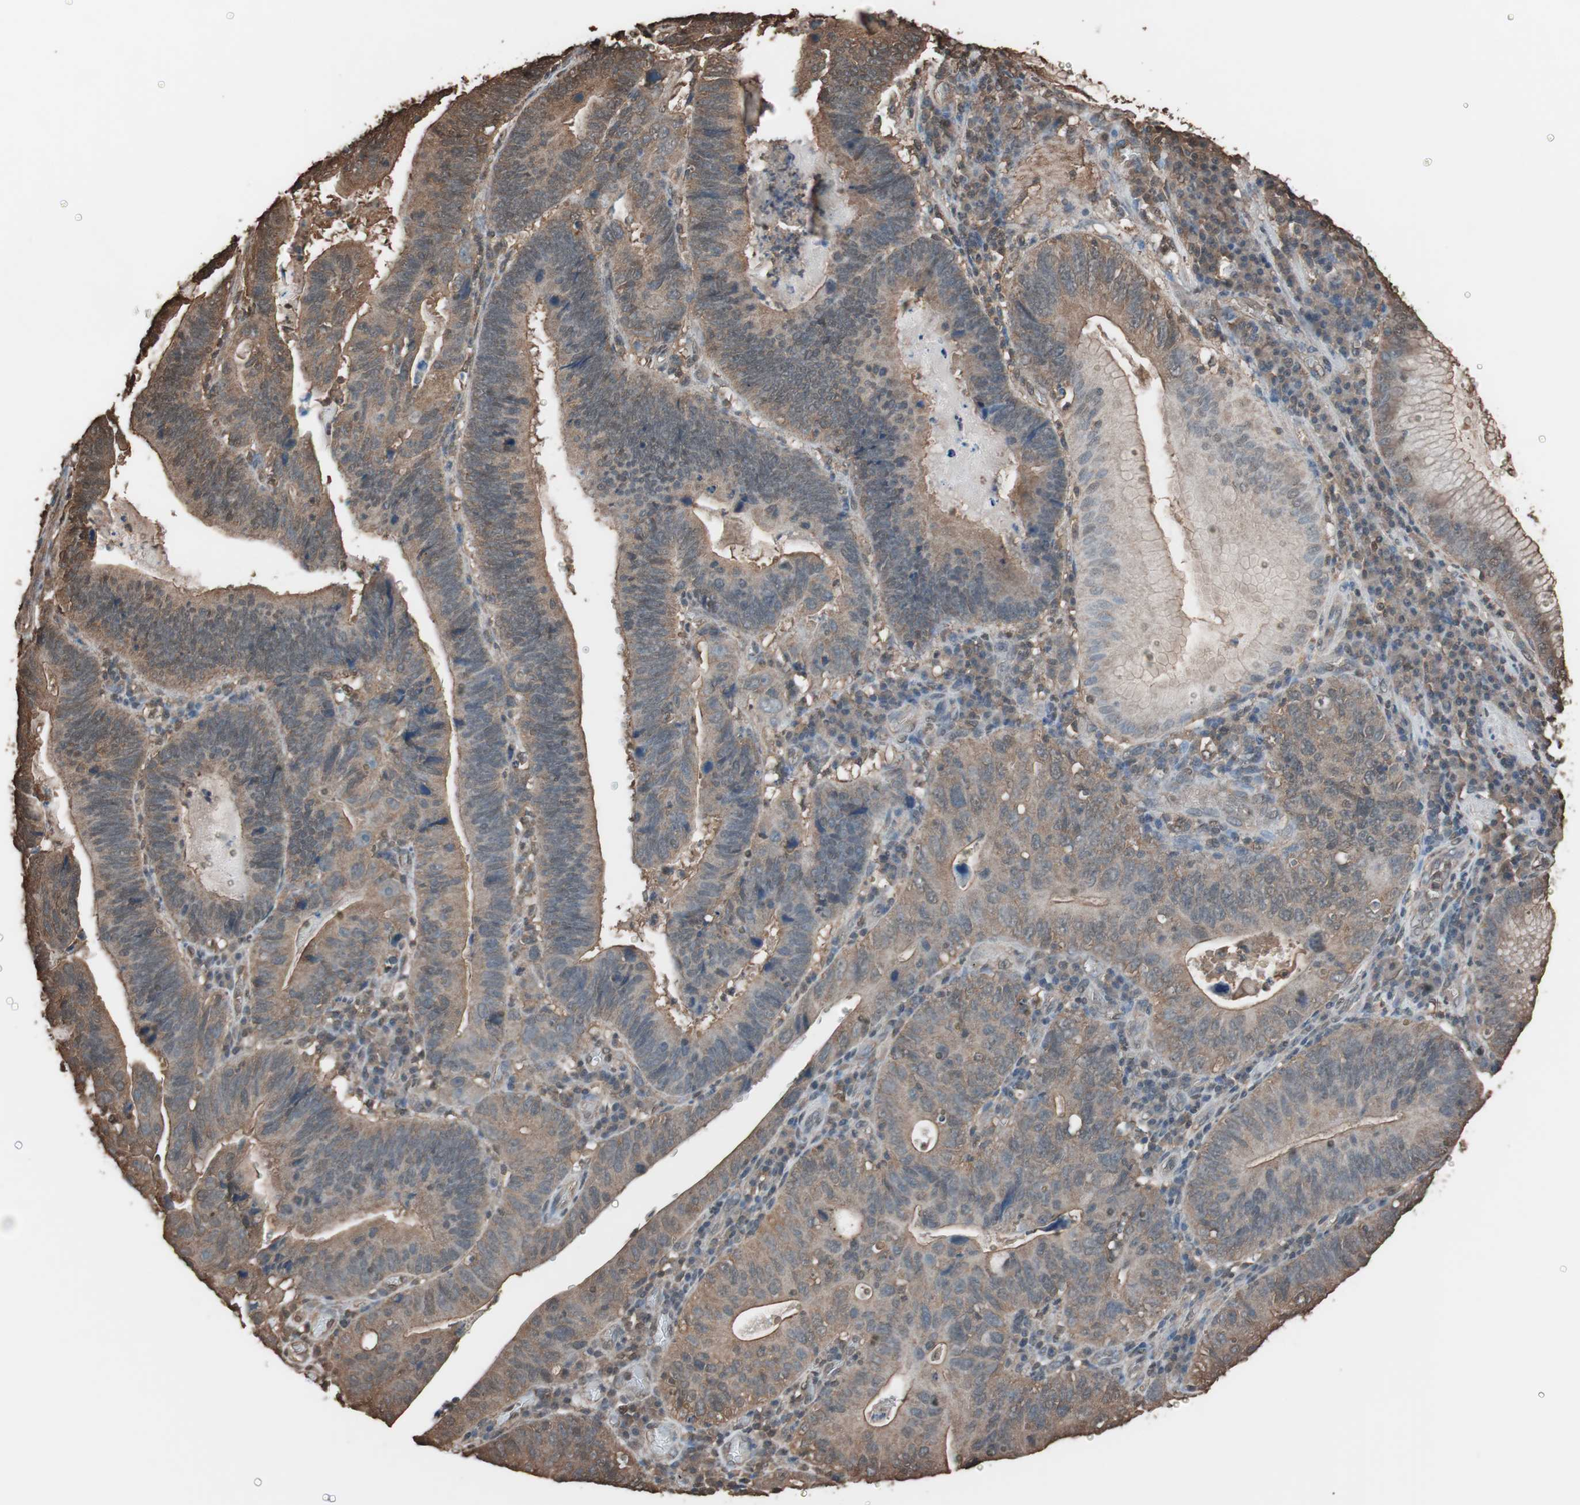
{"staining": {"intensity": "moderate", "quantity": ">75%", "location": "cytoplasmic/membranous"}, "tissue": "stomach cancer", "cell_type": "Tumor cells", "image_type": "cancer", "snomed": [{"axis": "morphology", "description": "Adenocarcinoma, NOS"}, {"axis": "topography", "description": "Stomach"}], "caption": "About >75% of tumor cells in stomach adenocarcinoma display moderate cytoplasmic/membranous protein staining as visualized by brown immunohistochemical staining.", "gene": "CALM2", "patient": {"sex": "male", "age": 59}}